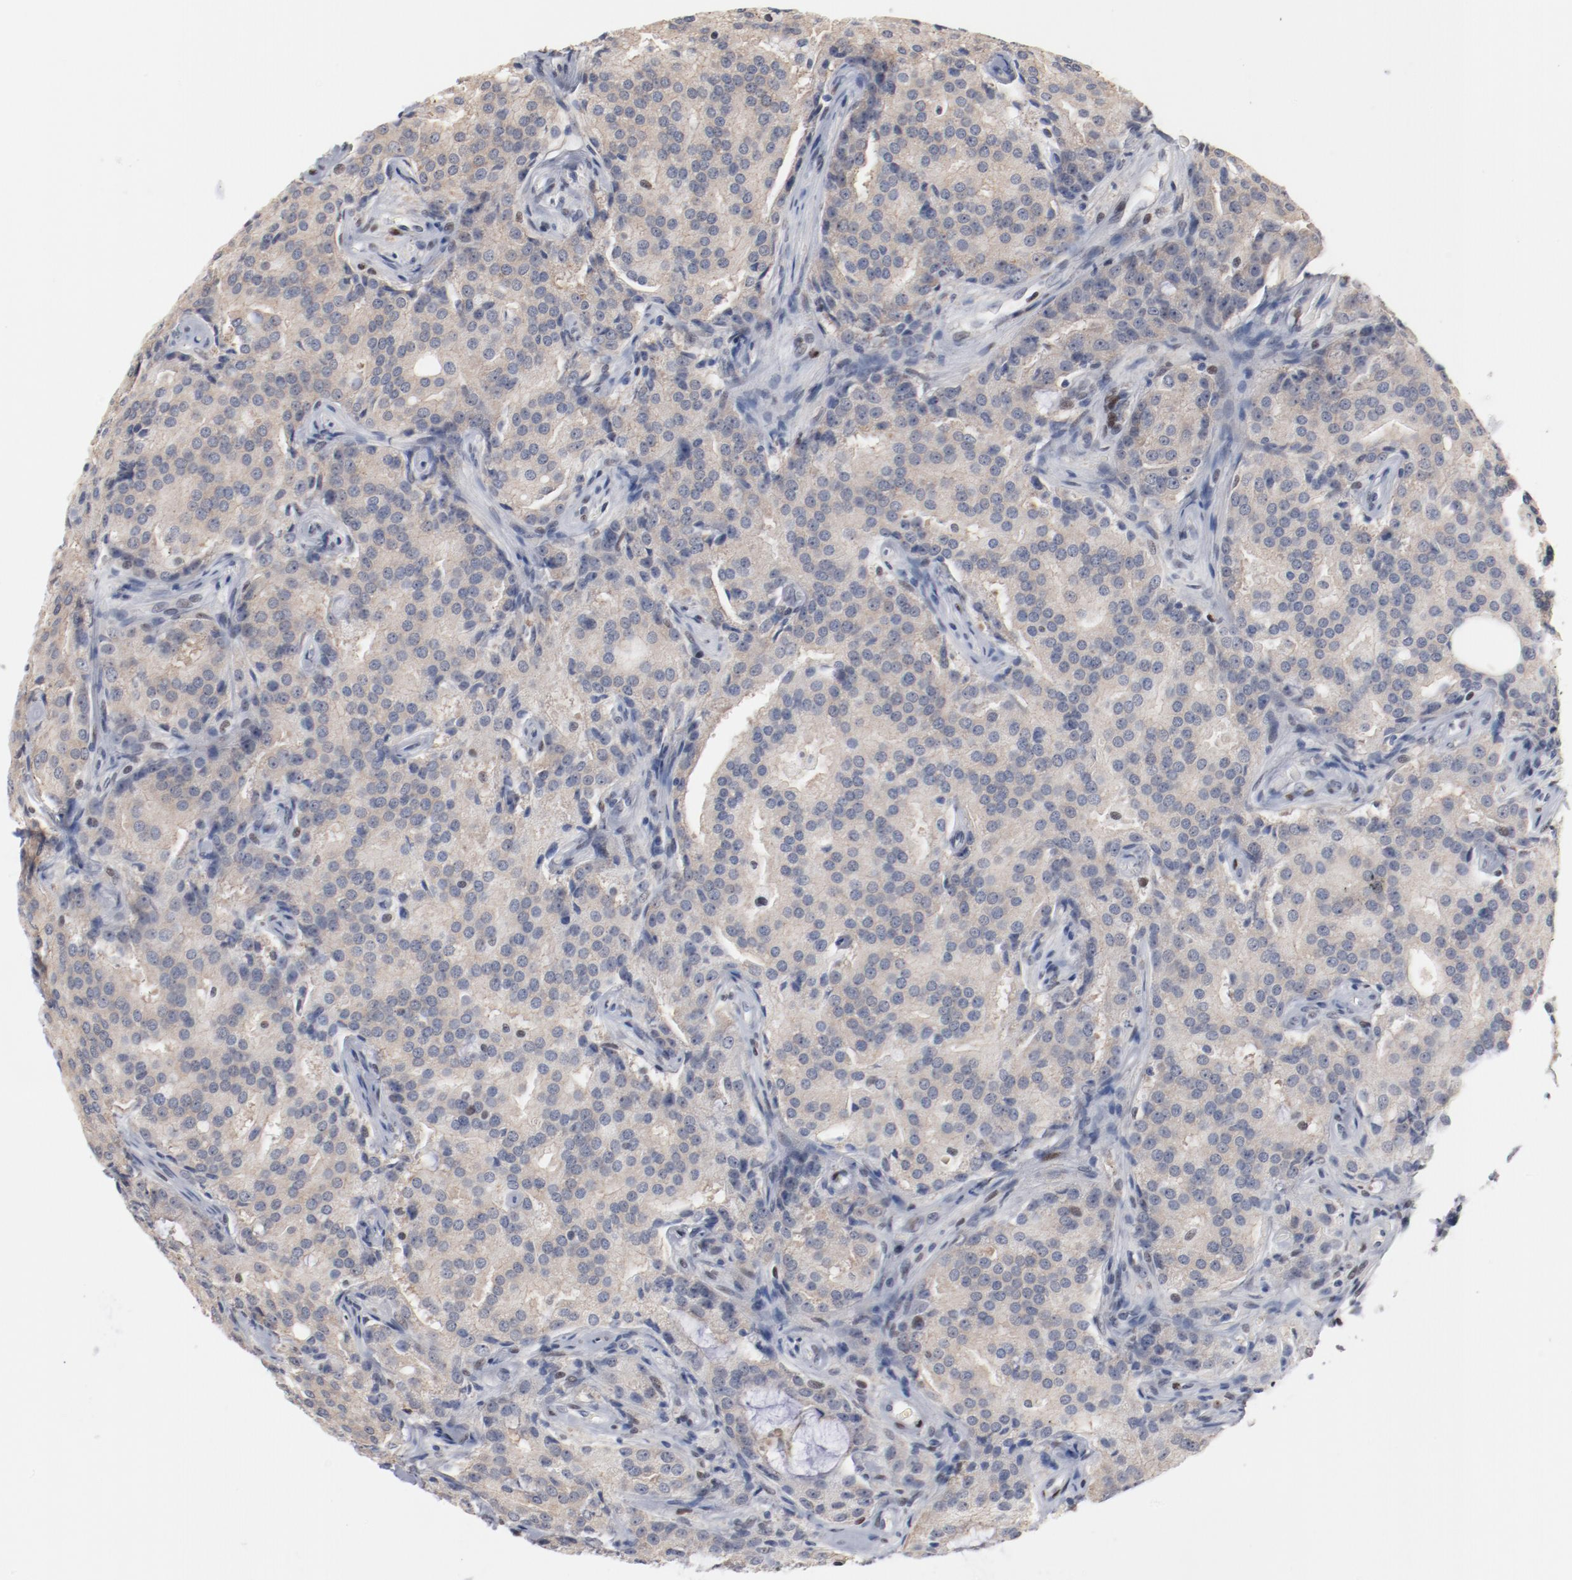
{"staining": {"intensity": "negative", "quantity": "none", "location": "none"}, "tissue": "prostate cancer", "cell_type": "Tumor cells", "image_type": "cancer", "snomed": [{"axis": "morphology", "description": "Adenocarcinoma, High grade"}, {"axis": "topography", "description": "Prostate"}], "caption": "Immunohistochemical staining of high-grade adenocarcinoma (prostate) reveals no significant positivity in tumor cells.", "gene": "ZEB2", "patient": {"sex": "male", "age": 72}}